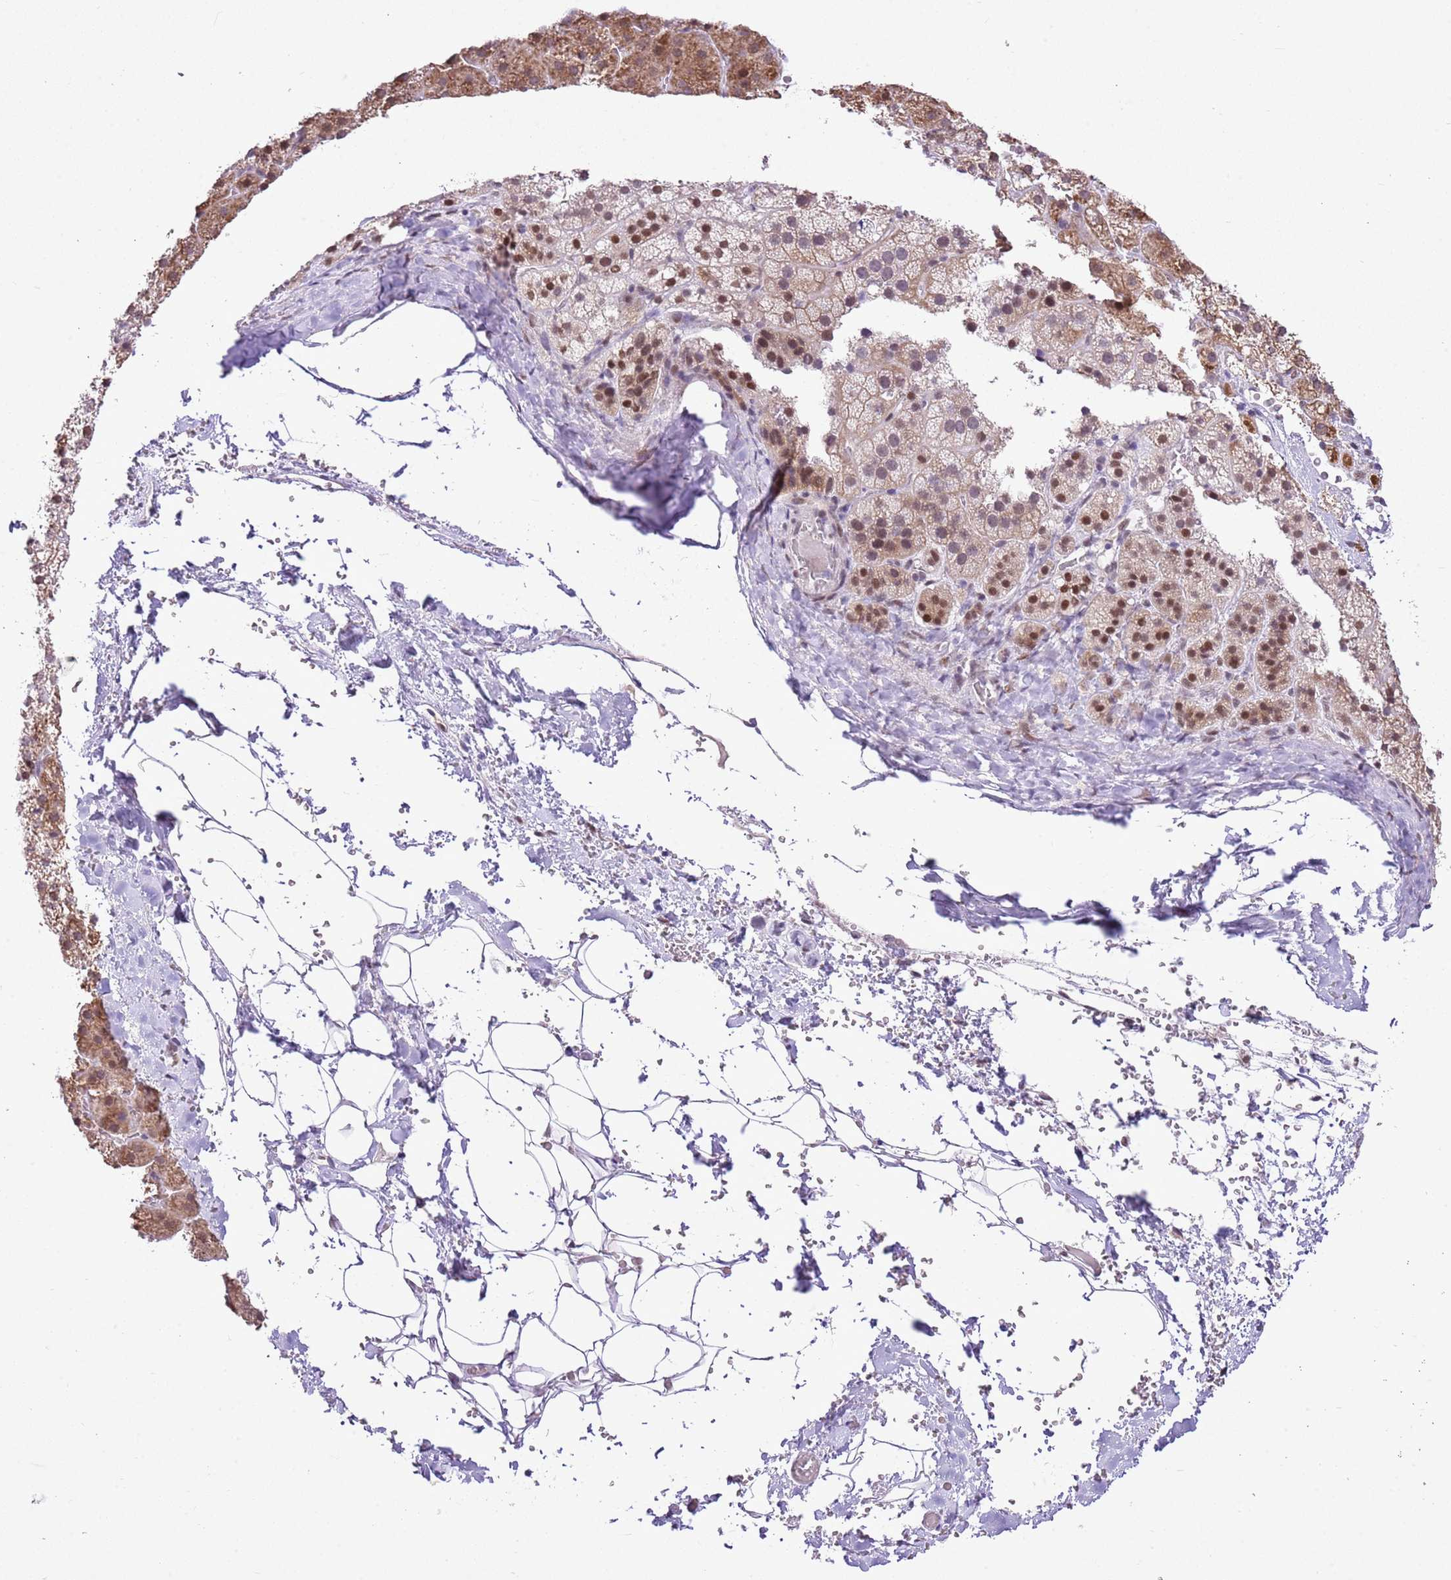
{"staining": {"intensity": "strong", "quantity": "<25%", "location": "nuclear"}, "tissue": "adrenal gland", "cell_type": "Glandular cells", "image_type": "normal", "snomed": [{"axis": "morphology", "description": "Normal tissue, NOS"}, {"axis": "topography", "description": "Adrenal gland"}], "caption": "The micrograph shows staining of benign adrenal gland, revealing strong nuclear protein expression (brown color) within glandular cells. (DAB (3,3'-diaminobenzidine) IHC, brown staining for protein, blue staining for nuclei).", "gene": "NACC2", "patient": {"sex": "female", "age": 44}}